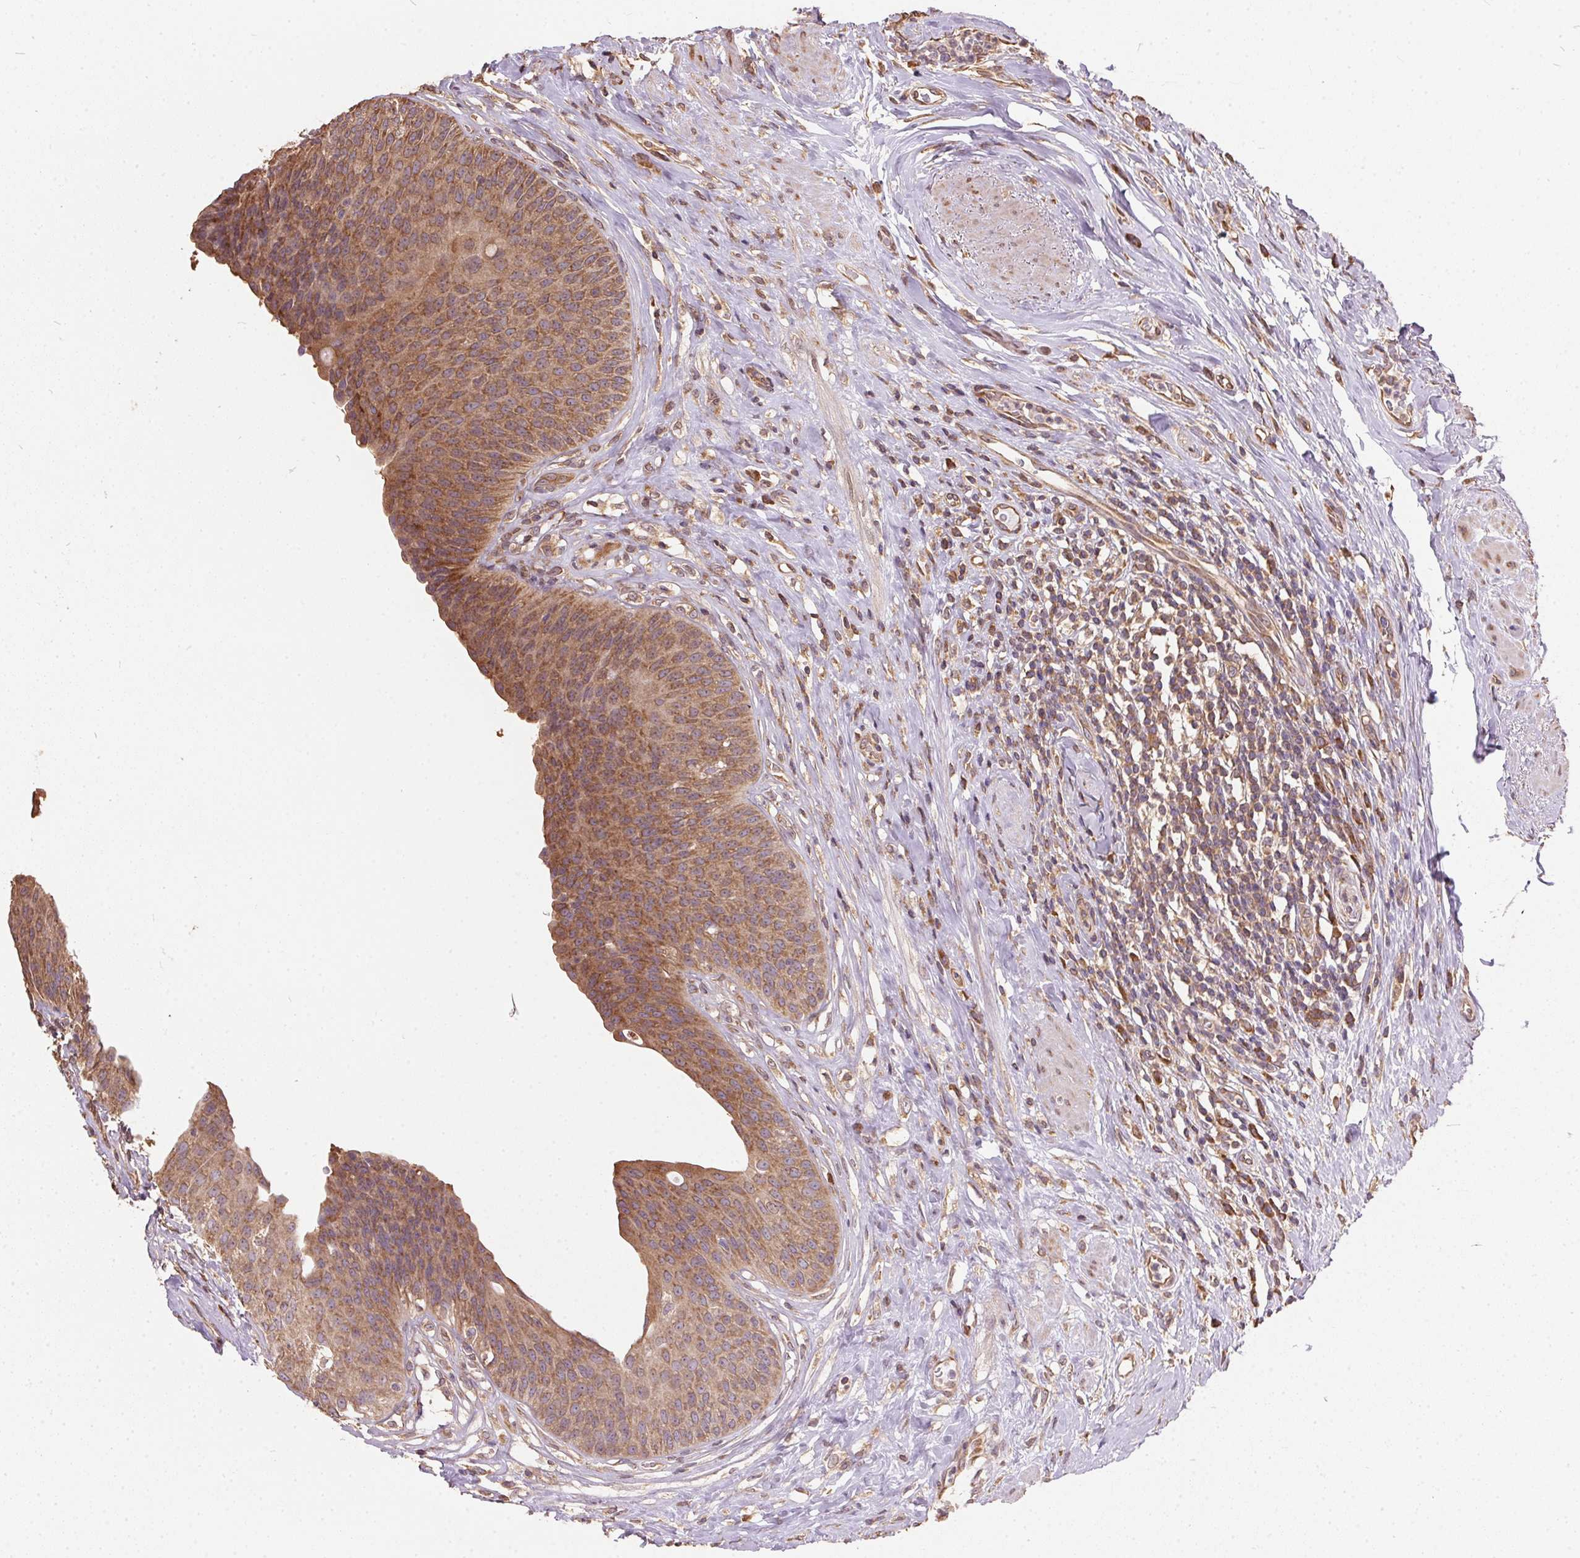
{"staining": {"intensity": "strong", "quantity": ">75%", "location": "cytoplasmic/membranous"}, "tissue": "urinary bladder", "cell_type": "Urothelial cells", "image_type": "normal", "snomed": [{"axis": "morphology", "description": "Normal tissue, NOS"}, {"axis": "topography", "description": "Urinary bladder"}], "caption": "The image reveals a brown stain indicating the presence of a protein in the cytoplasmic/membranous of urothelial cells in urinary bladder.", "gene": "EIF2S1", "patient": {"sex": "female", "age": 56}}